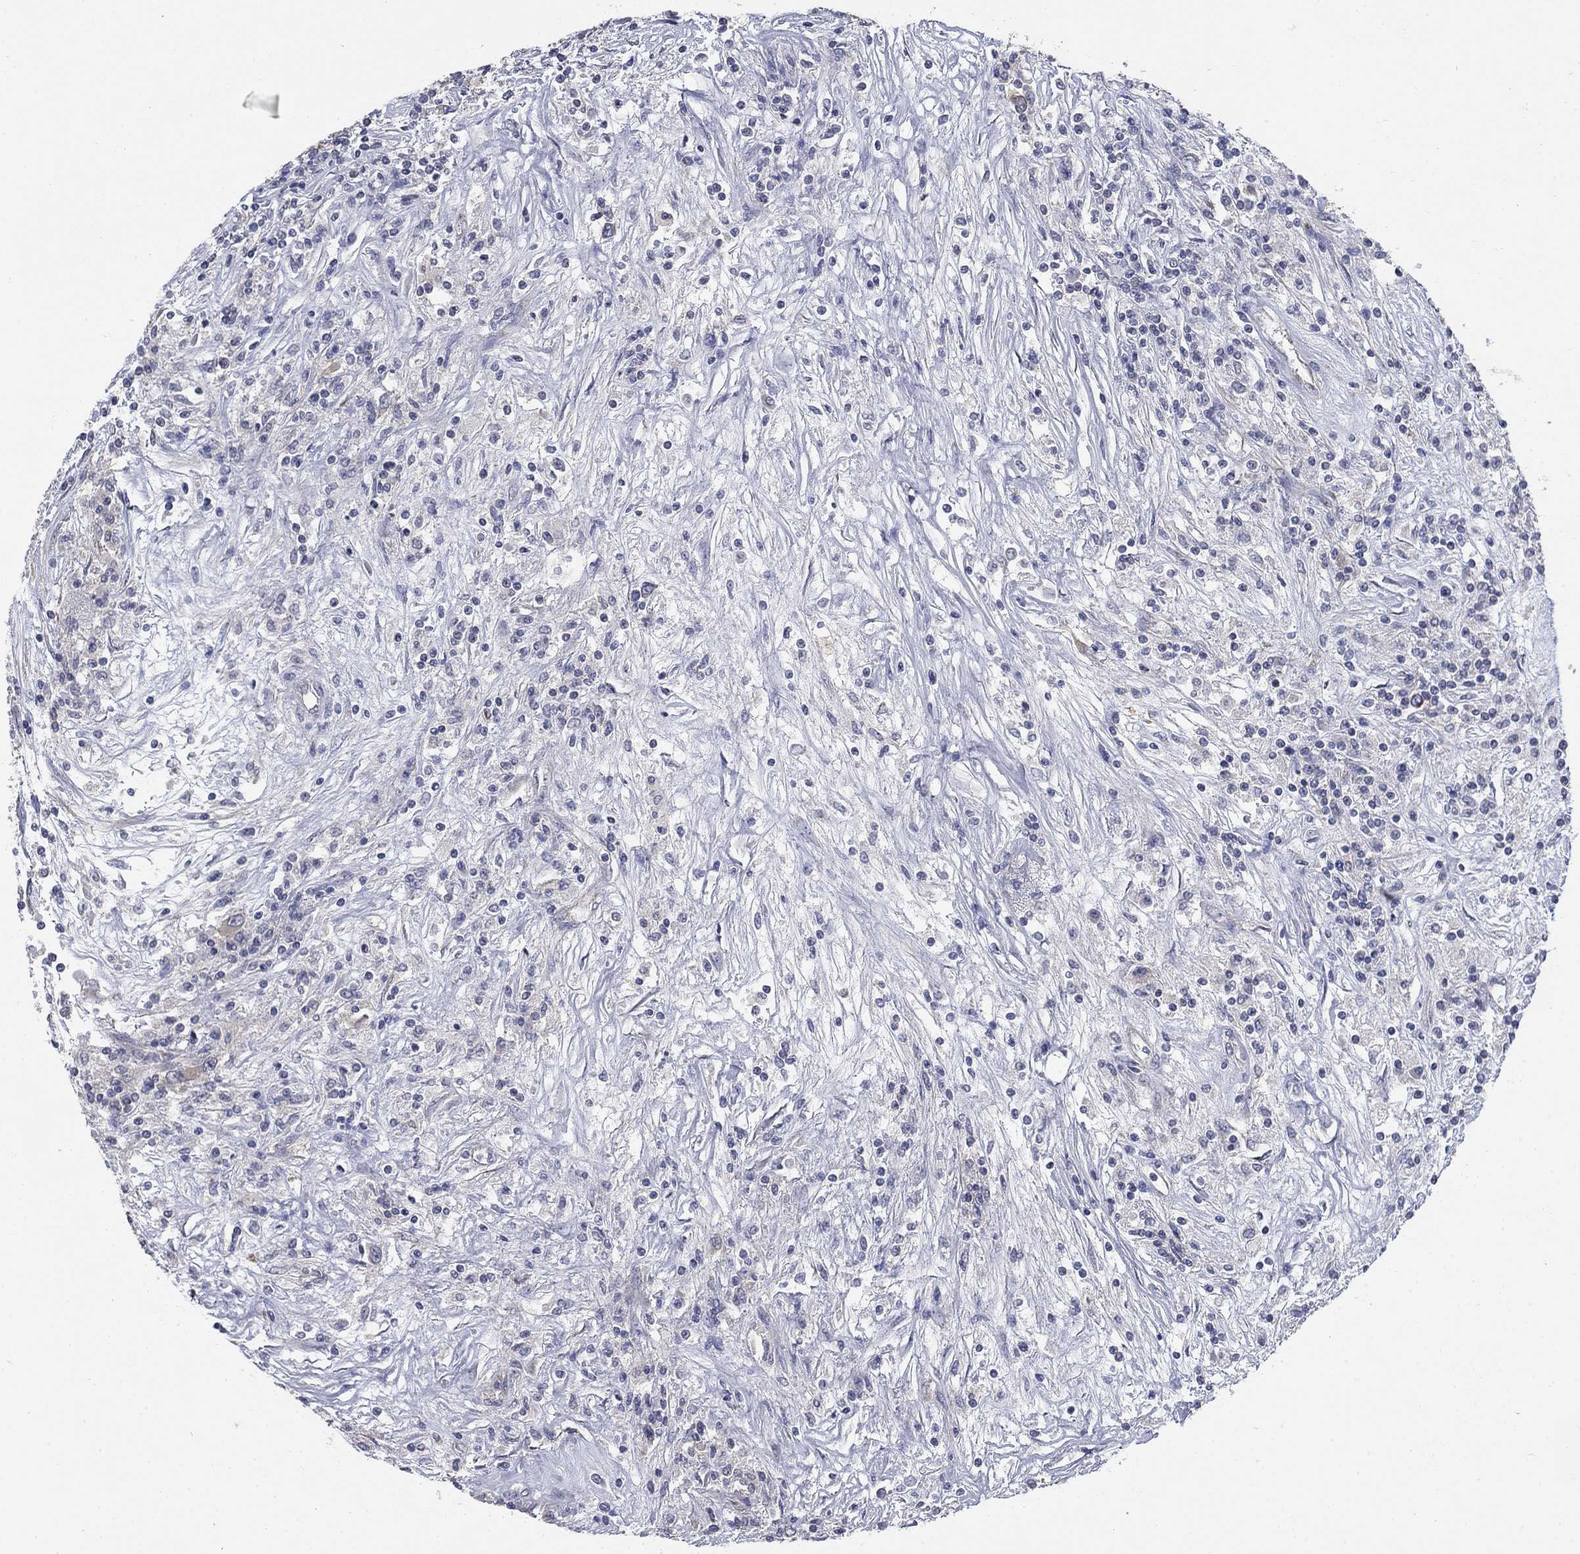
{"staining": {"intensity": "weak", "quantity": "<25%", "location": "cytoplasmic/membranous"}, "tissue": "renal cancer", "cell_type": "Tumor cells", "image_type": "cancer", "snomed": [{"axis": "morphology", "description": "Adenocarcinoma, NOS"}, {"axis": "topography", "description": "Kidney"}], "caption": "Immunohistochemistry (IHC) histopathology image of neoplastic tissue: human renal cancer (adenocarcinoma) stained with DAB (3,3'-diaminobenzidine) reveals no significant protein expression in tumor cells.", "gene": "NME7", "patient": {"sex": "female", "age": 67}}